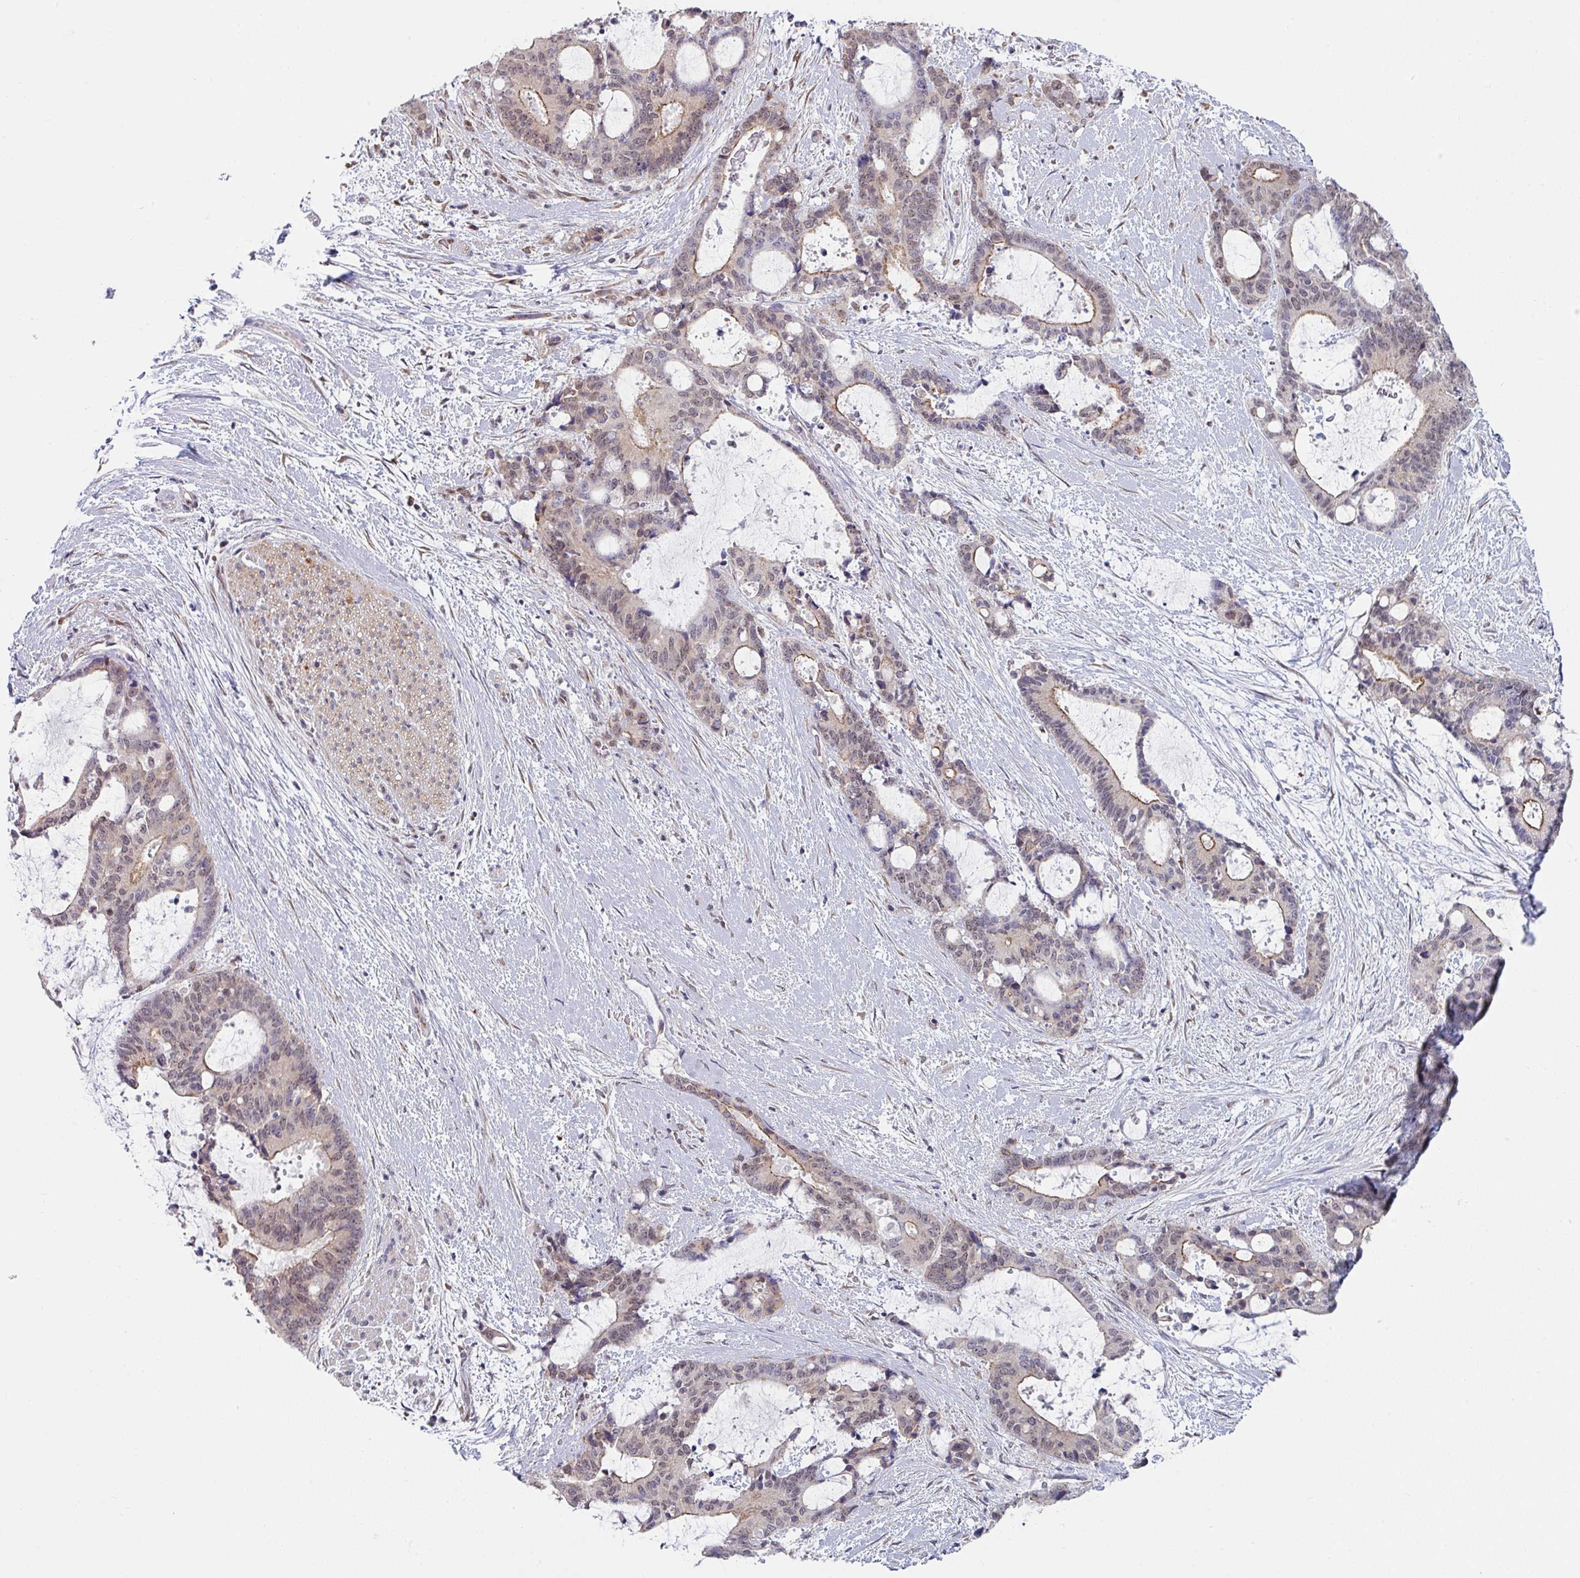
{"staining": {"intensity": "weak", "quantity": "25%-75%", "location": "cytoplasmic/membranous,nuclear"}, "tissue": "liver cancer", "cell_type": "Tumor cells", "image_type": "cancer", "snomed": [{"axis": "morphology", "description": "Normal tissue, NOS"}, {"axis": "morphology", "description": "Cholangiocarcinoma"}, {"axis": "topography", "description": "Liver"}, {"axis": "topography", "description": "Peripheral nerve tissue"}], "caption": "Protein staining by immunohistochemistry displays weak cytoplasmic/membranous and nuclear positivity in about 25%-75% of tumor cells in liver cancer. (Stains: DAB in brown, nuclei in blue, Microscopy: brightfield microscopy at high magnification).", "gene": "TMED5", "patient": {"sex": "female", "age": 73}}